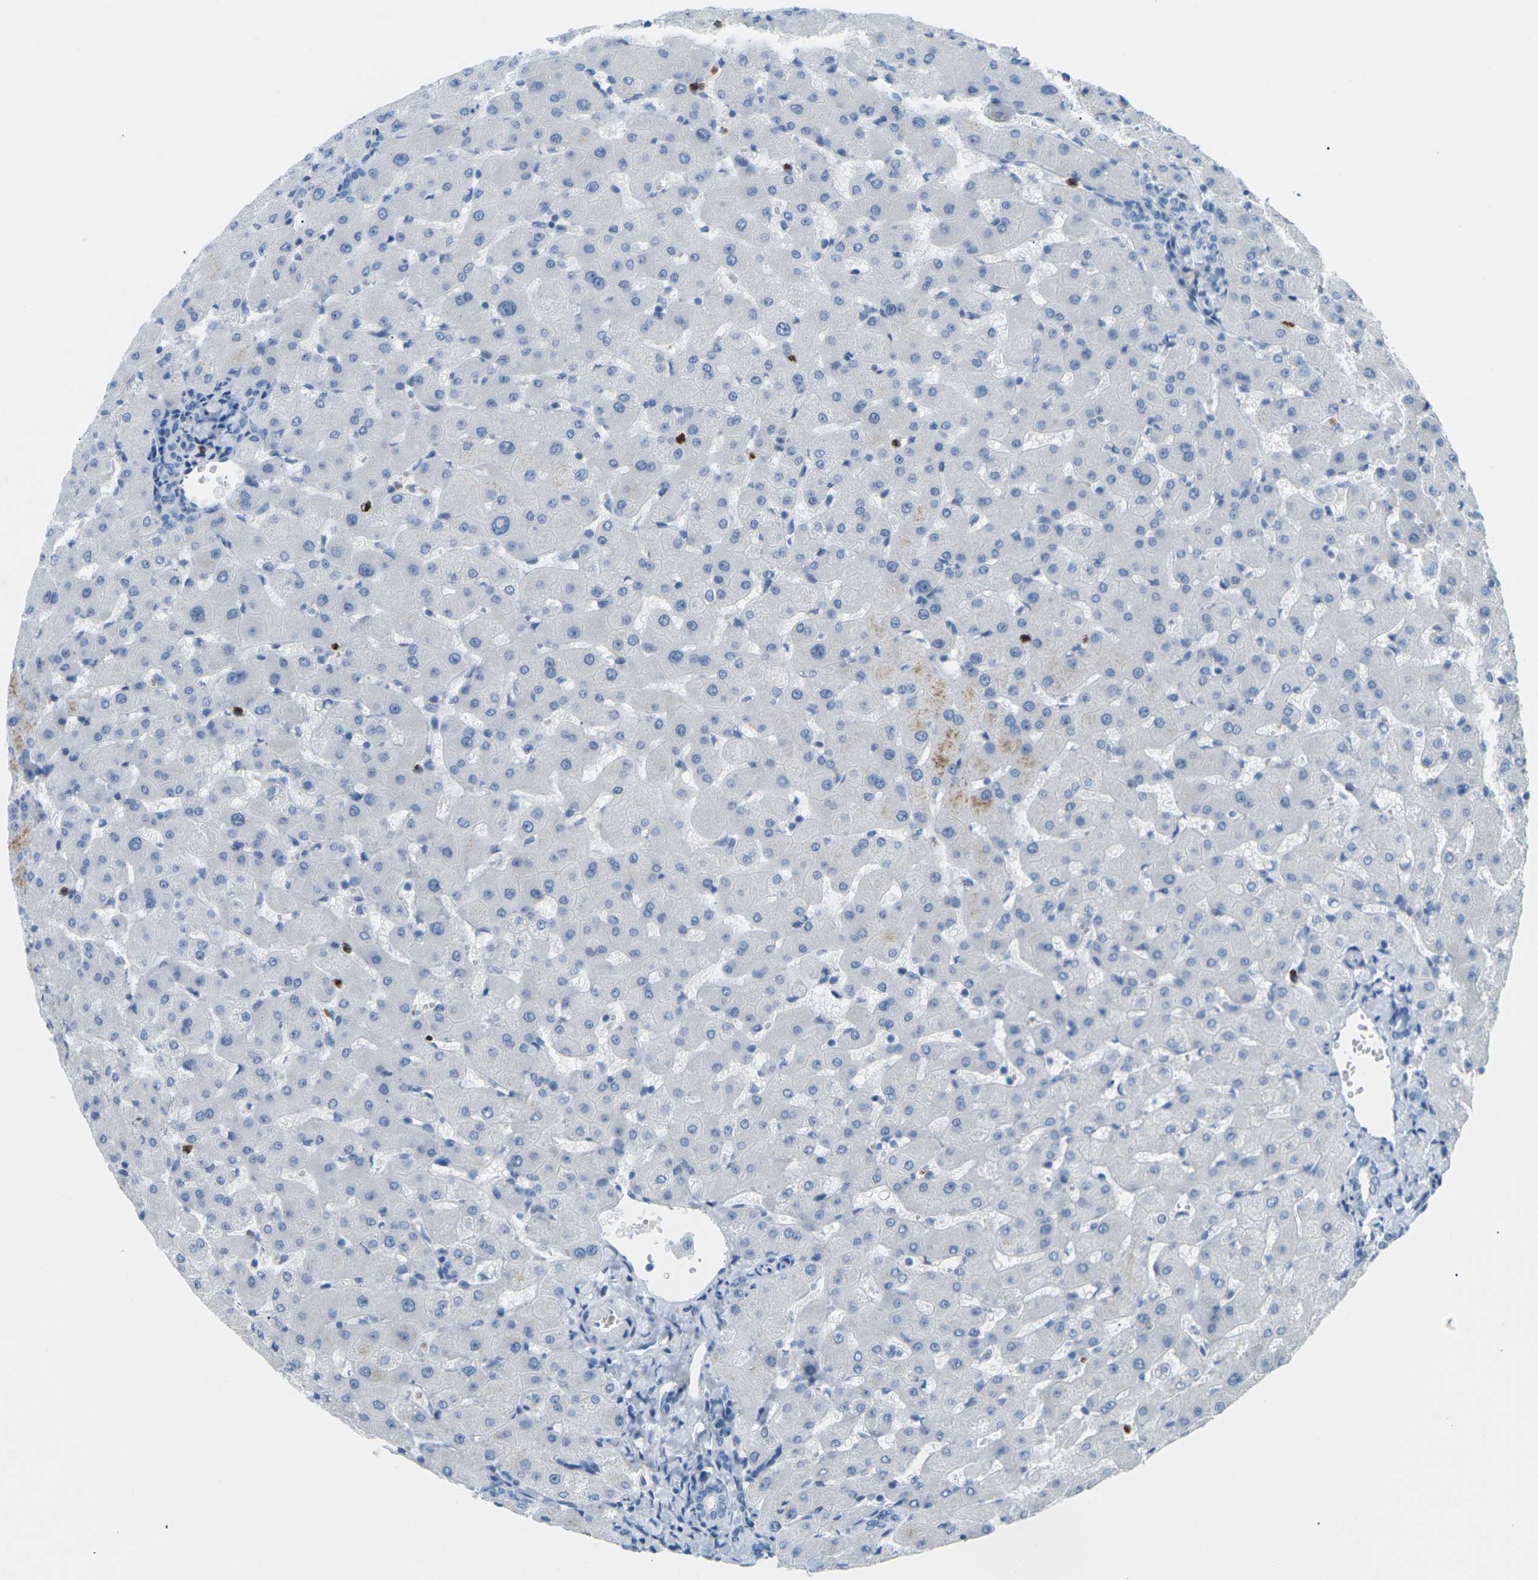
{"staining": {"intensity": "negative", "quantity": "none", "location": "none"}, "tissue": "liver", "cell_type": "Cholangiocytes", "image_type": "normal", "snomed": [{"axis": "morphology", "description": "Normal tissue, NOS"}, {"axis": "topography", "description": "Liver"}], "caption": "IHC of unremarkable human liver reveals no staining in cholangiocytes.", "gene": "CDH16", "patient": {"sex": "female", "age": 63}}